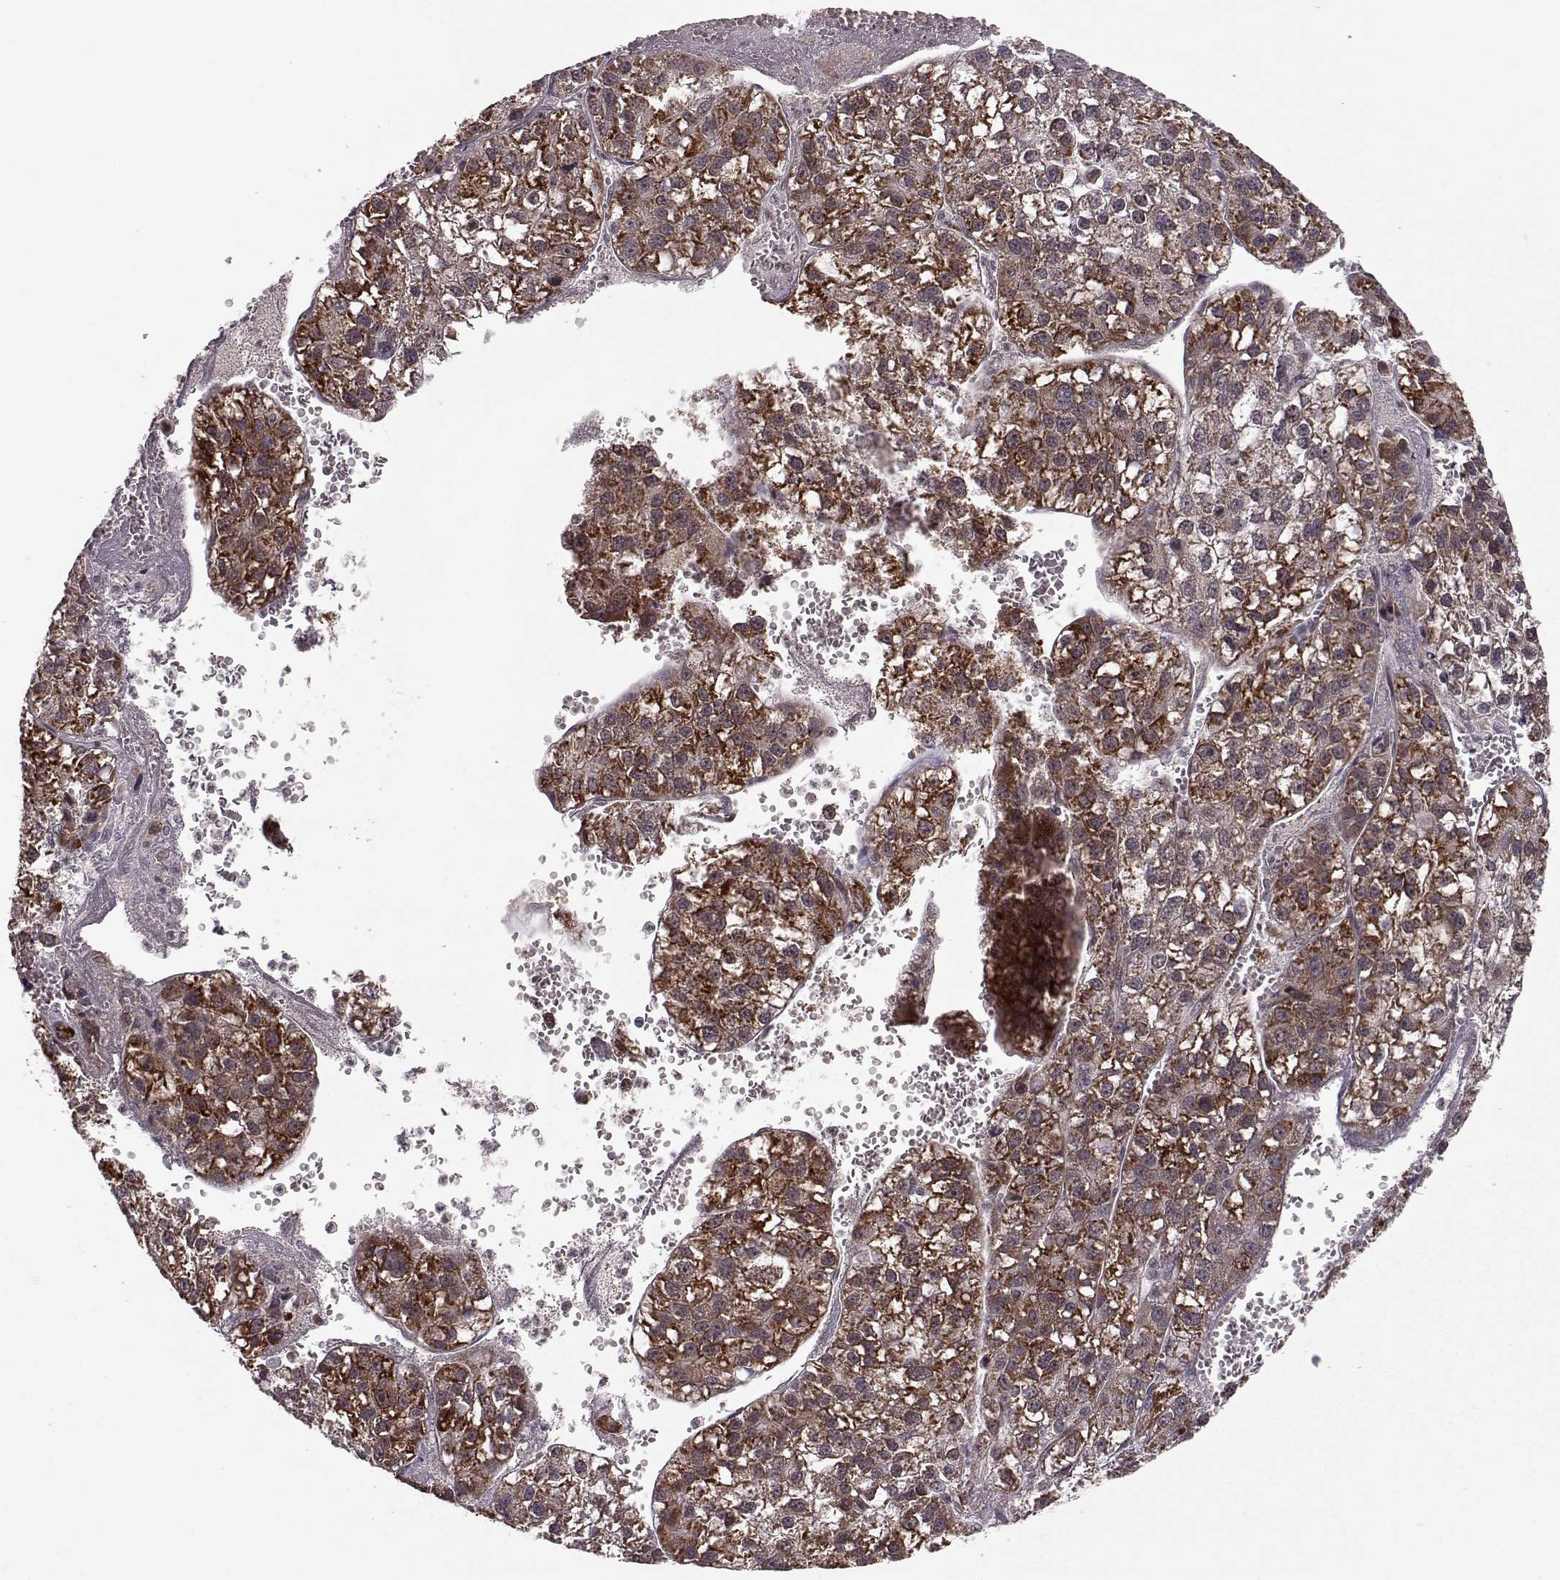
{"staining": {"intensity": "strong", "quantity": "<25%", "location": "cytoplasmic/membranous"}, "tissue": "liver cancer", "cell_type": "Tumor cells", "image_type": "cancer", "snomed": [{"axis": "morphology", "description": "Carcinoma, Hepatocellular, NOS"}, {"axis": "topography", "description": "Liver"}], "caption": "Immunohistochemistry micrograph of neoplastic tissue: human liver cancer stained using immunohistochemistry exhibits medium levels of strong protein expression localized specifically in the cytoplasmic/membranous of tumor cells, appearing as a cytoplasmic/membranous brown color.", "gene": "ELOVL5", "patient": {"sex": "female", "age": 70}}